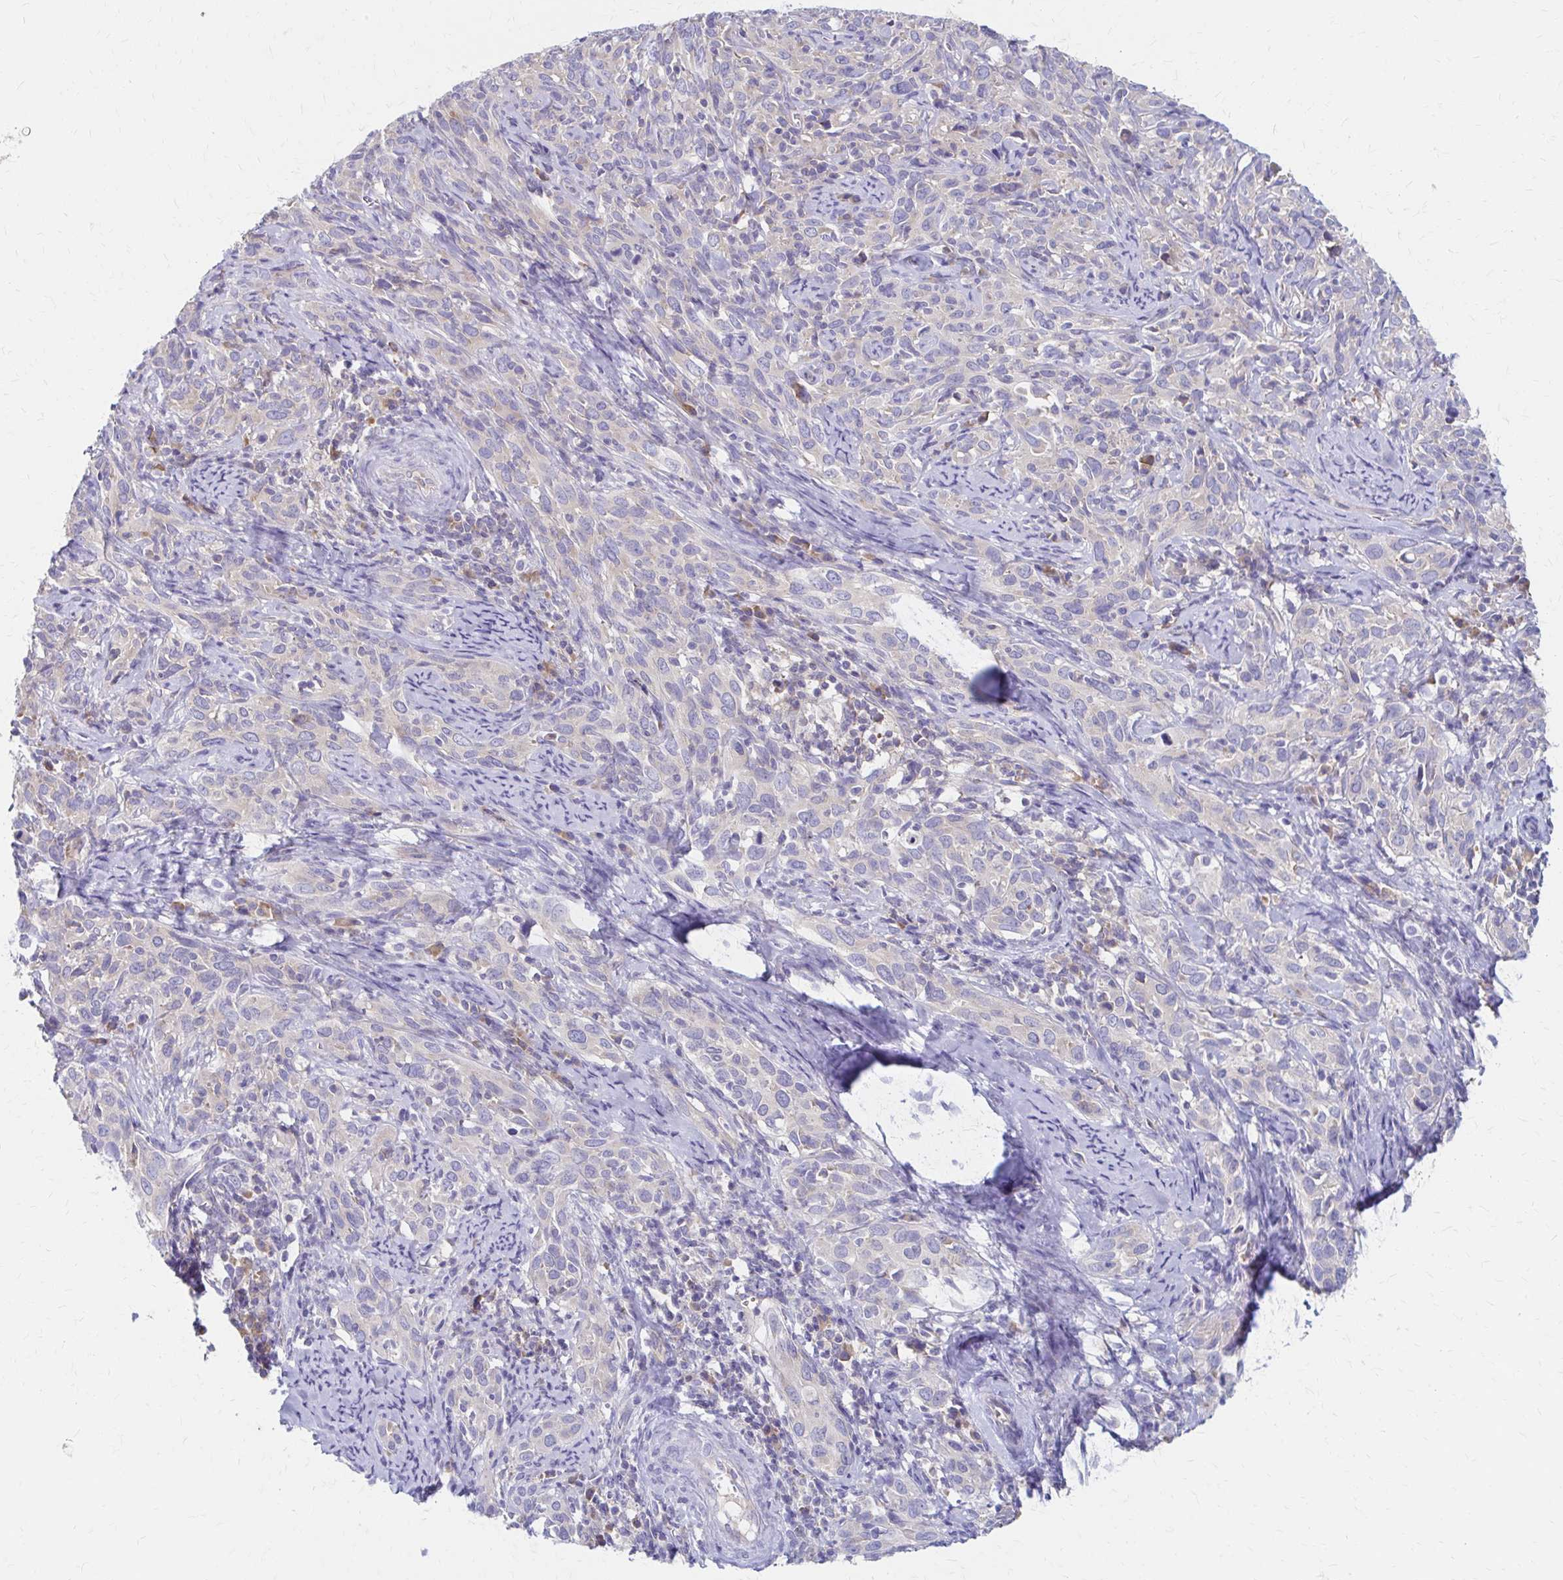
{"staining": {"intensity": "negative", "quantity": "none", "location": "none"}, "tissue": "cervical cancer", "cell_type": "Tumor cells", "image_type": "cancer", "snomed": [{"axis": "morphology", "description": "Normal tissue, NOS"}, {"axis": "morphology", "description": "Squamous cell carcinoma, NOS"}, {"axis": "topography", "description": "Cervix"}], "caption": "Human squamous cell carcinoma (cervical) stained for a protein using immunohistochemistry demonstrates no expression in tumor cells.", "gene": "RPL27A", "patient": {"sex": "female", "age": 51}}